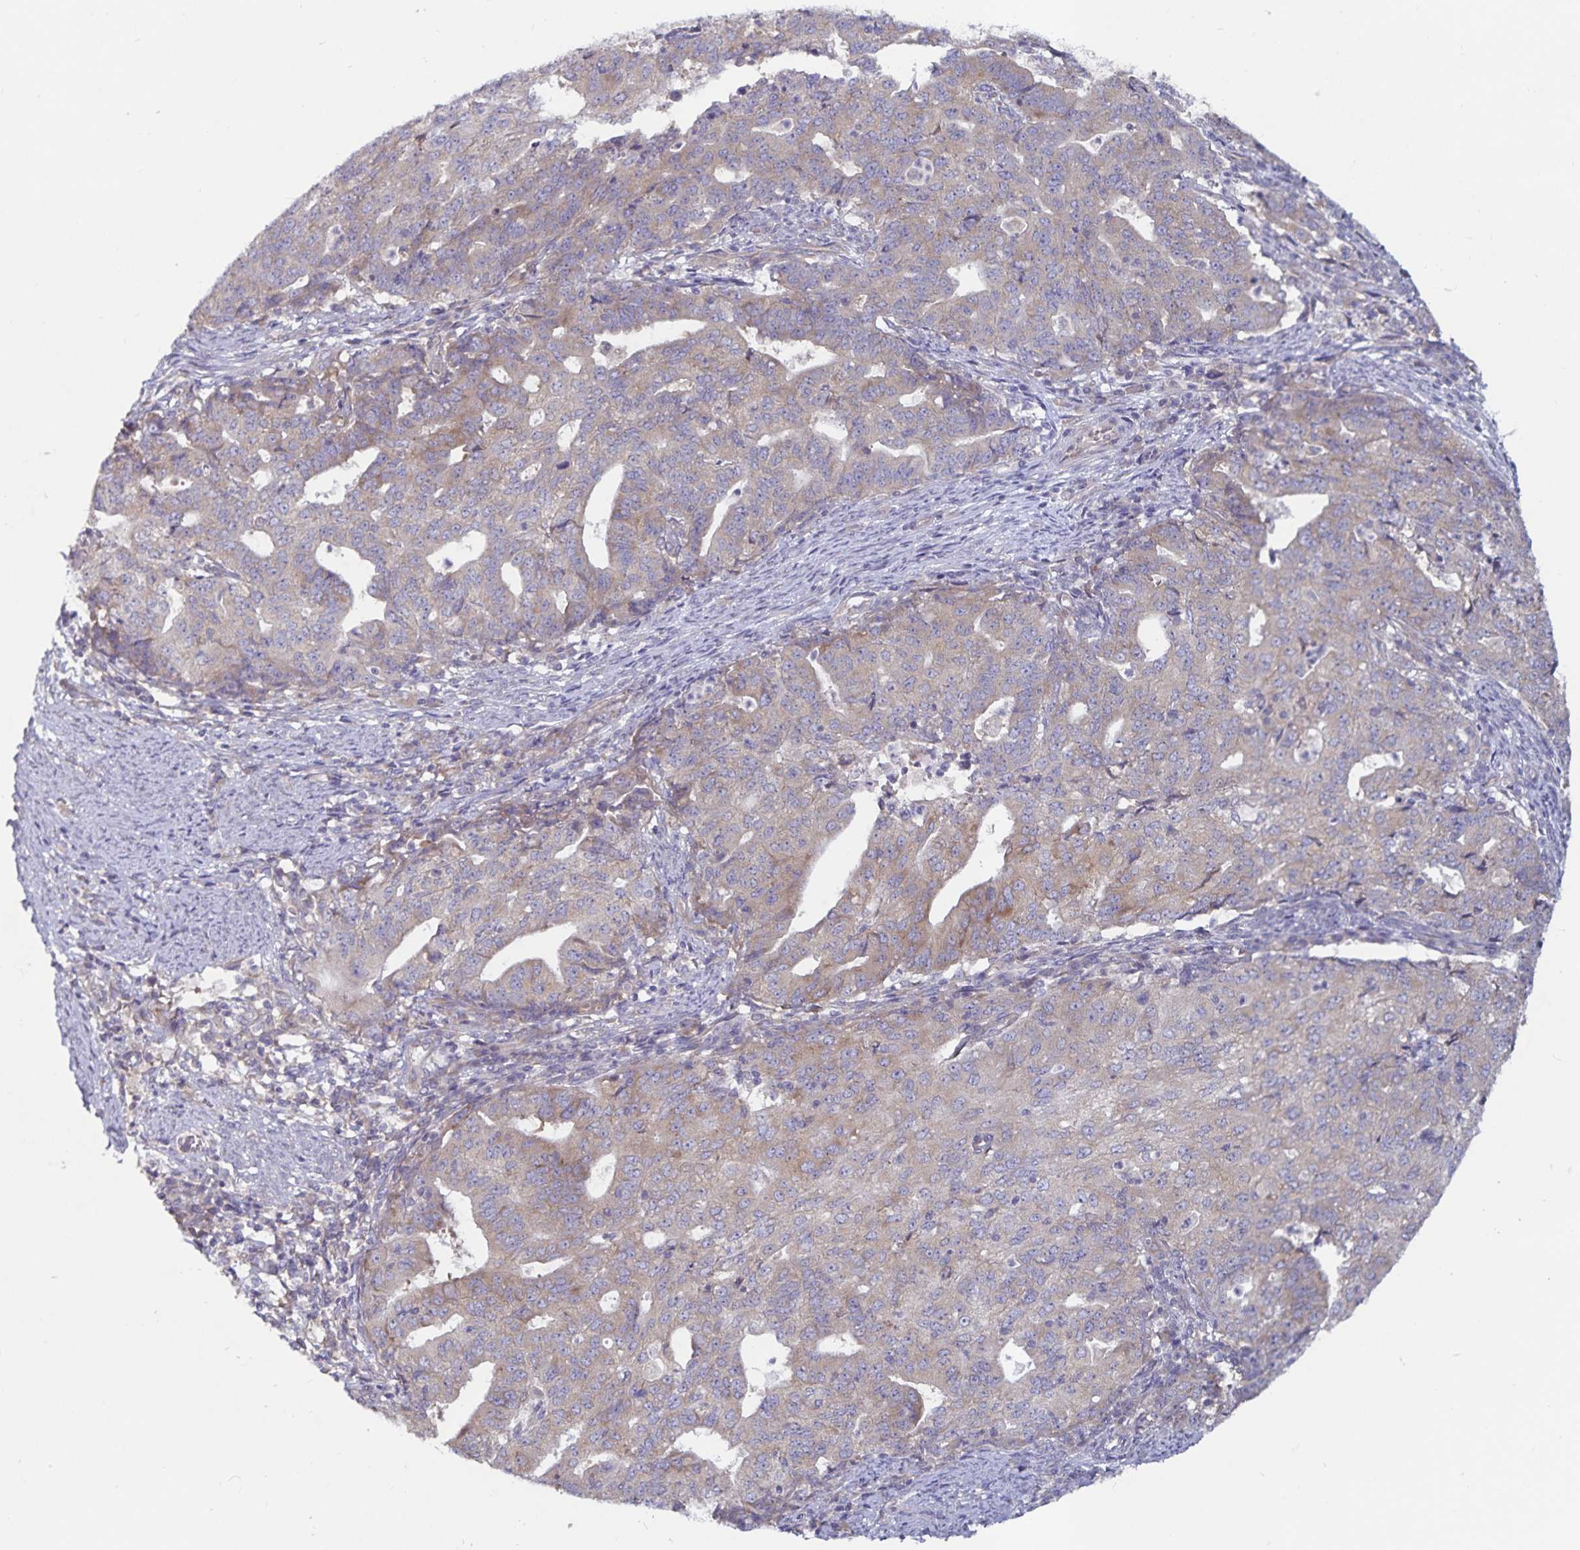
{"staining": {"intensity": "weak", "quantity": ">75%", "location": "cytoplasmic/membranous"}, "tissue": "endometrial cancer", "cell_type": "Tumor cells", "image_type": "cancer", "snomed": [{"axis": "morphology", "description": "Adenocarcinoma, NOS"}, {"axis": "topography", "description": "Endometrium"}], "caption": "Human endometrial adenocarcinoma stained for a protein (brown) shows weak cytoplasmic/membranous positive staining in approximately >75% of tumor cells.", "gene": "FAM120A", "patient": {"sex": "female", "age": 82}}